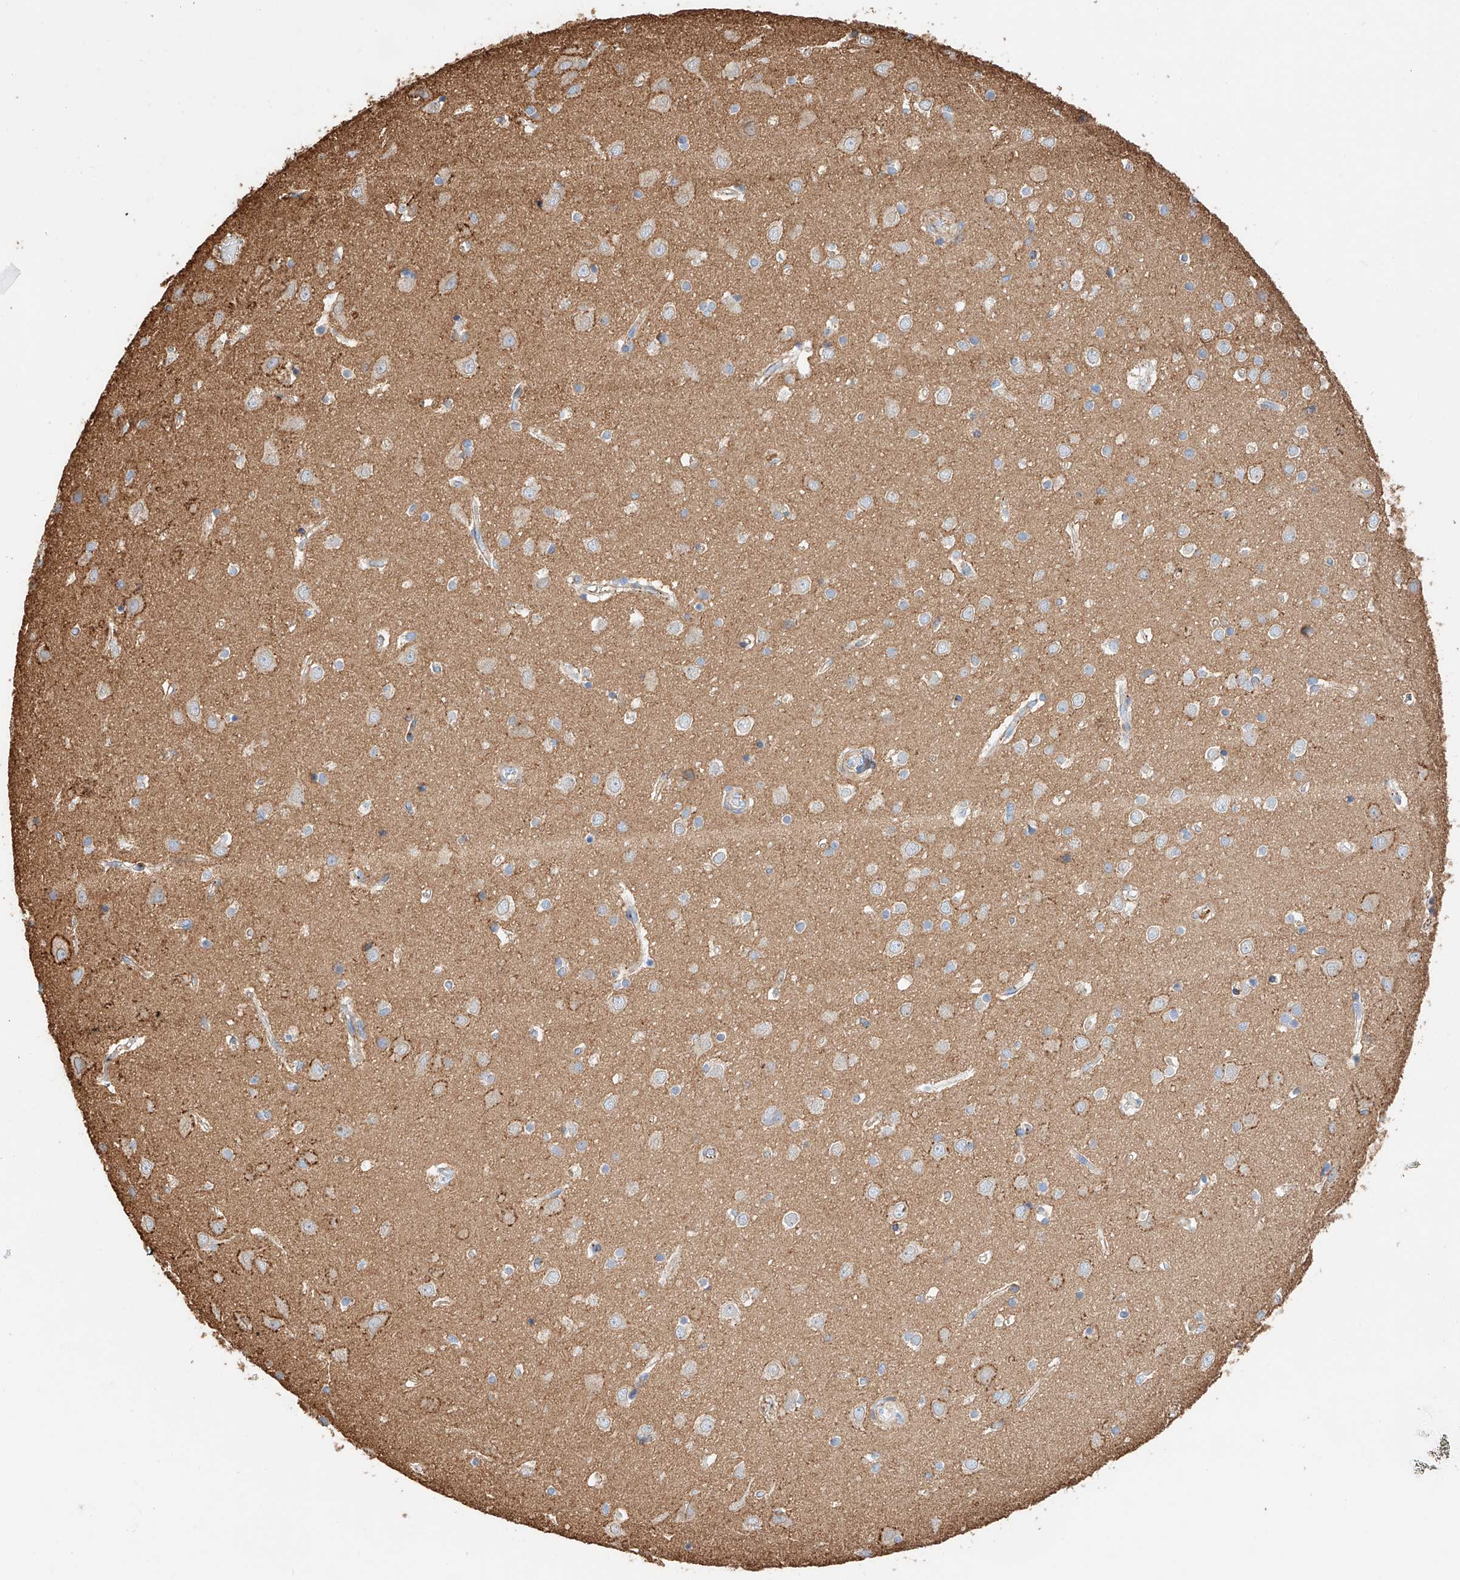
{"staining": {"intensity": "moderate", "quantity": "25%-75%", "location": "cytoplasmic/membranous"}, "tissue": "cerebral cortex", "cell_type": "Endothelial cells", "image_type": "normal", "snomed": [{"axis": "morphology", "description": "Normal tissue, NOS"}, {"axis": "topography", "description": "Cerebral cortex"}], "caption": "This histopathology image shows unremarkable cerebral cortex stained with immunohistochemistry to label a protein in brown. The cytoplasmic/membranous of endothelial cells show moderate positivity for the protein. Nuclei are counter-stained blue.", "gene": "WFS1", "patient": {"sex": "male", "age": 54}}